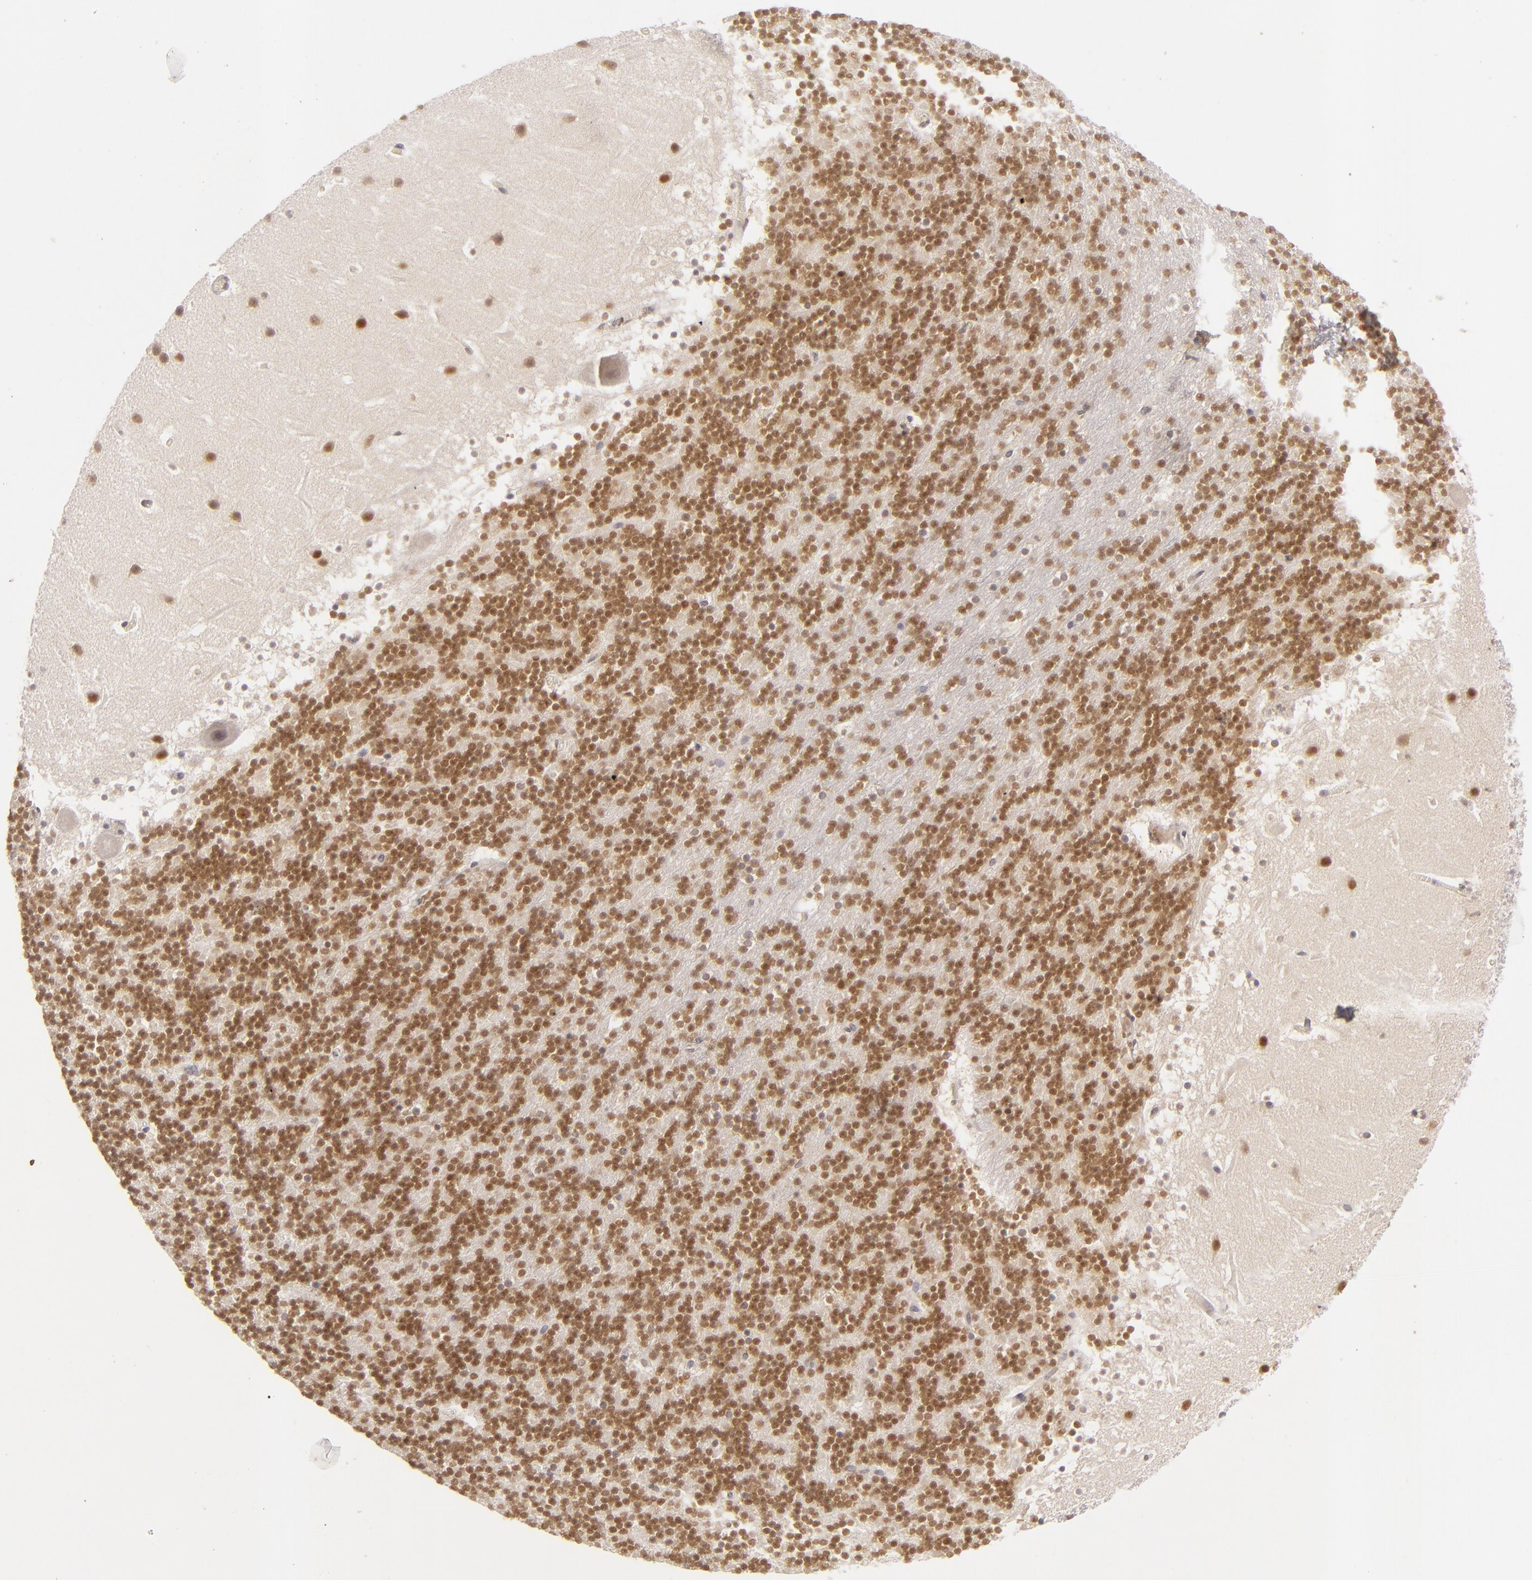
{"staining": {"intensity": "moderate", "quantity": ">75%", "location": "nuclear"}, "tissue": "cerebellum", "cell_type": "Cells in granular layer", "image_type": "normal", "snomed": [{"axis": "morphology", "description": "Normal tissue, NOS"}, {"axis": "topography", "description": "Cerebellum"}], "caption": "Cells in granular layer display medium levels of moderate nuclear staining in about >75% of cells in benign cerebellum.", "gene": "FEN1", "patient": {"sex": "male", "age": 45}}